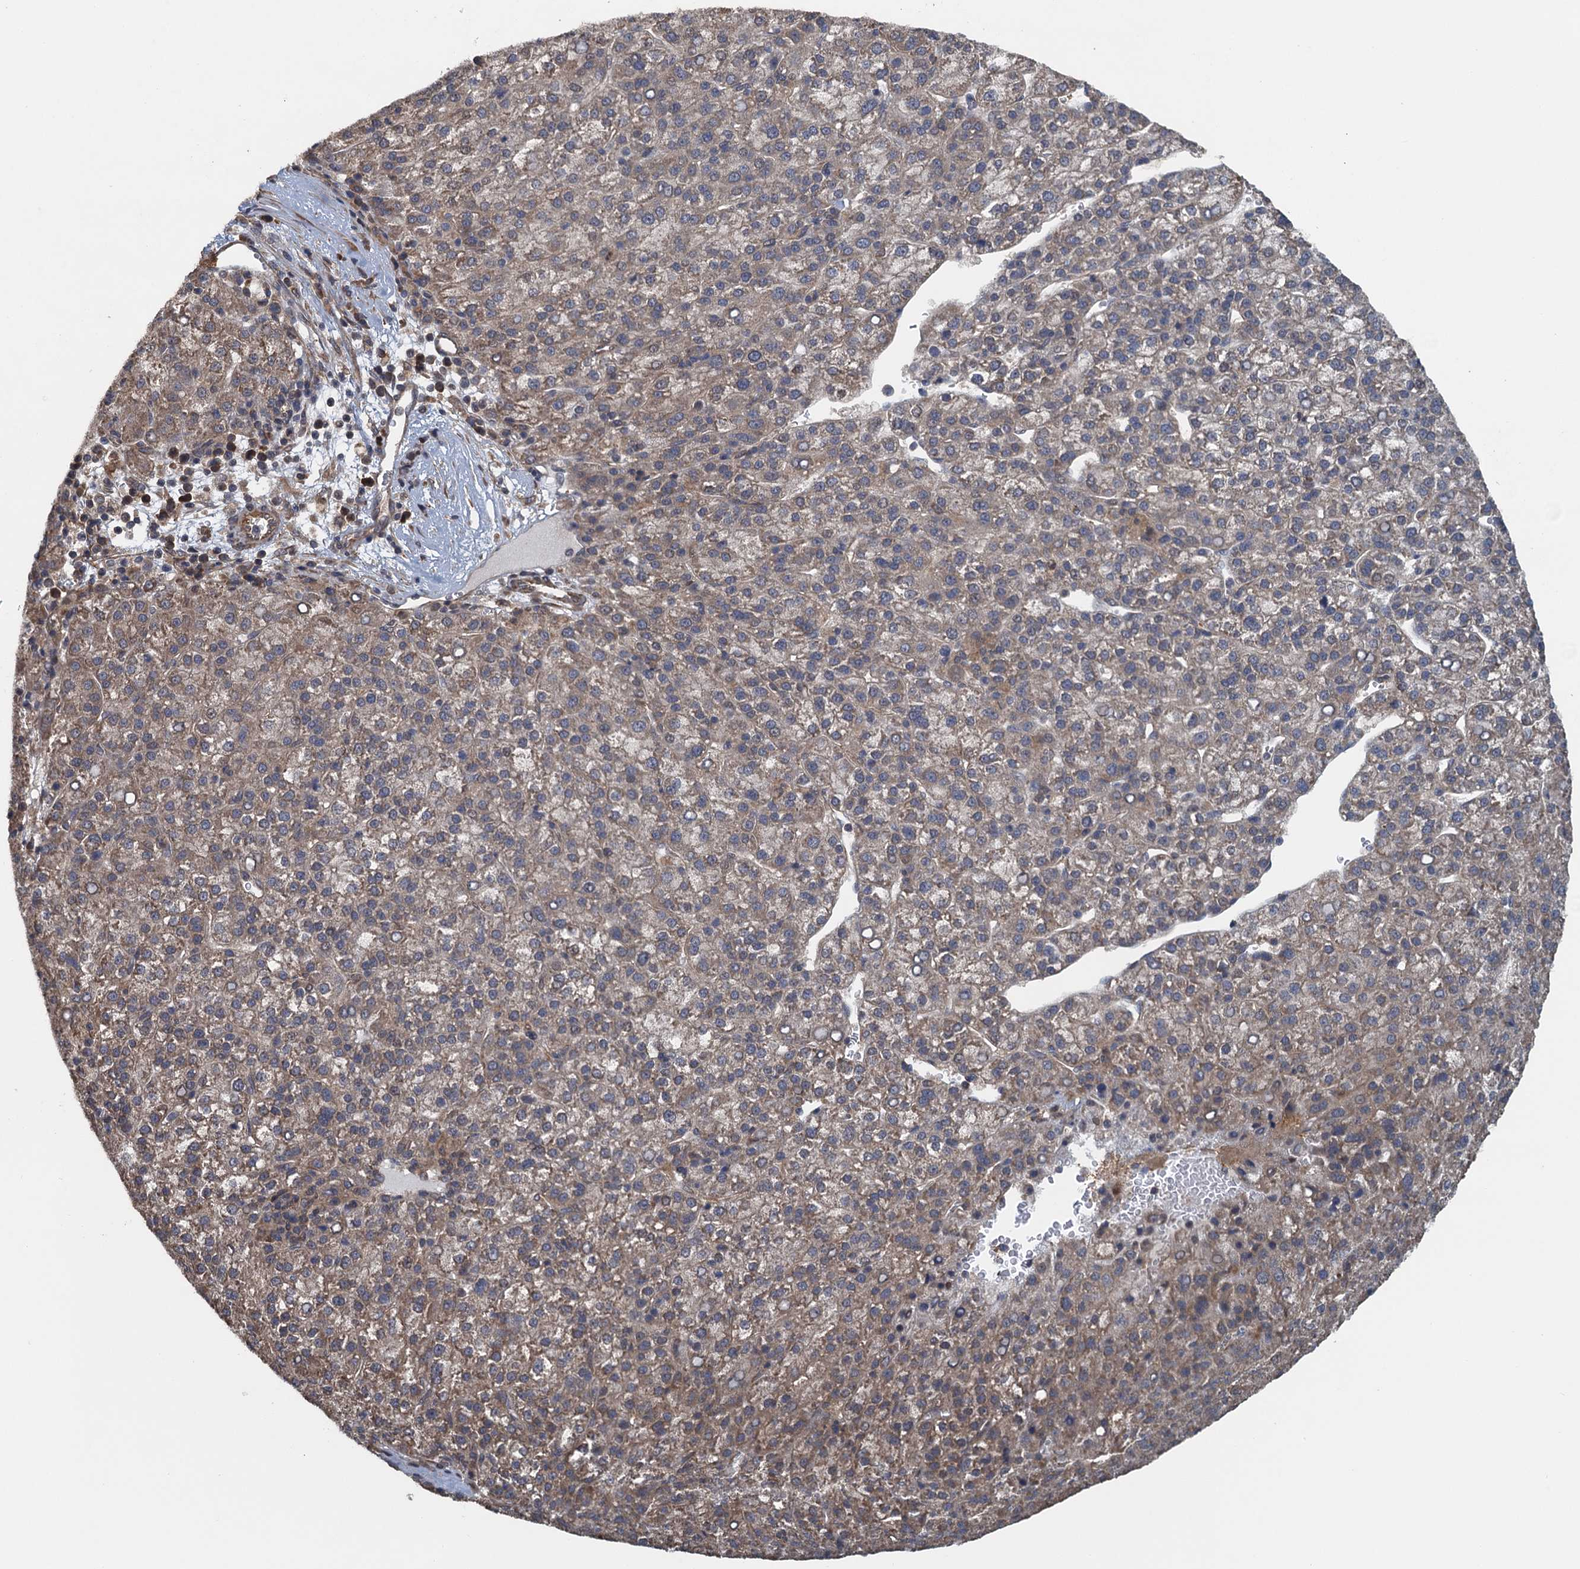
{"staining": {"intensity": "weak", "quantity": "25%-75%", "location": "cytoplasmic/membranous"}, "tissue": "liver cancer", "cell_type": "Tumor cells", "image_type": "cancer", "snomed": [{"axis": "morphology", "description": "Carcinoma, Hepatocellular, NOS"}, {"axis": "topography", "description": "Liver"}], "caption": "This histopathology image displays liver cancer stained with immunohistochemistry to label a protein in brown. The cytoplasmic/membranous of tumor cells show weak positivity for the protein. Nuclei are counter-stained blue.", "gene": "MEAK7", "patient": {"sex": "female", "age": 58}}